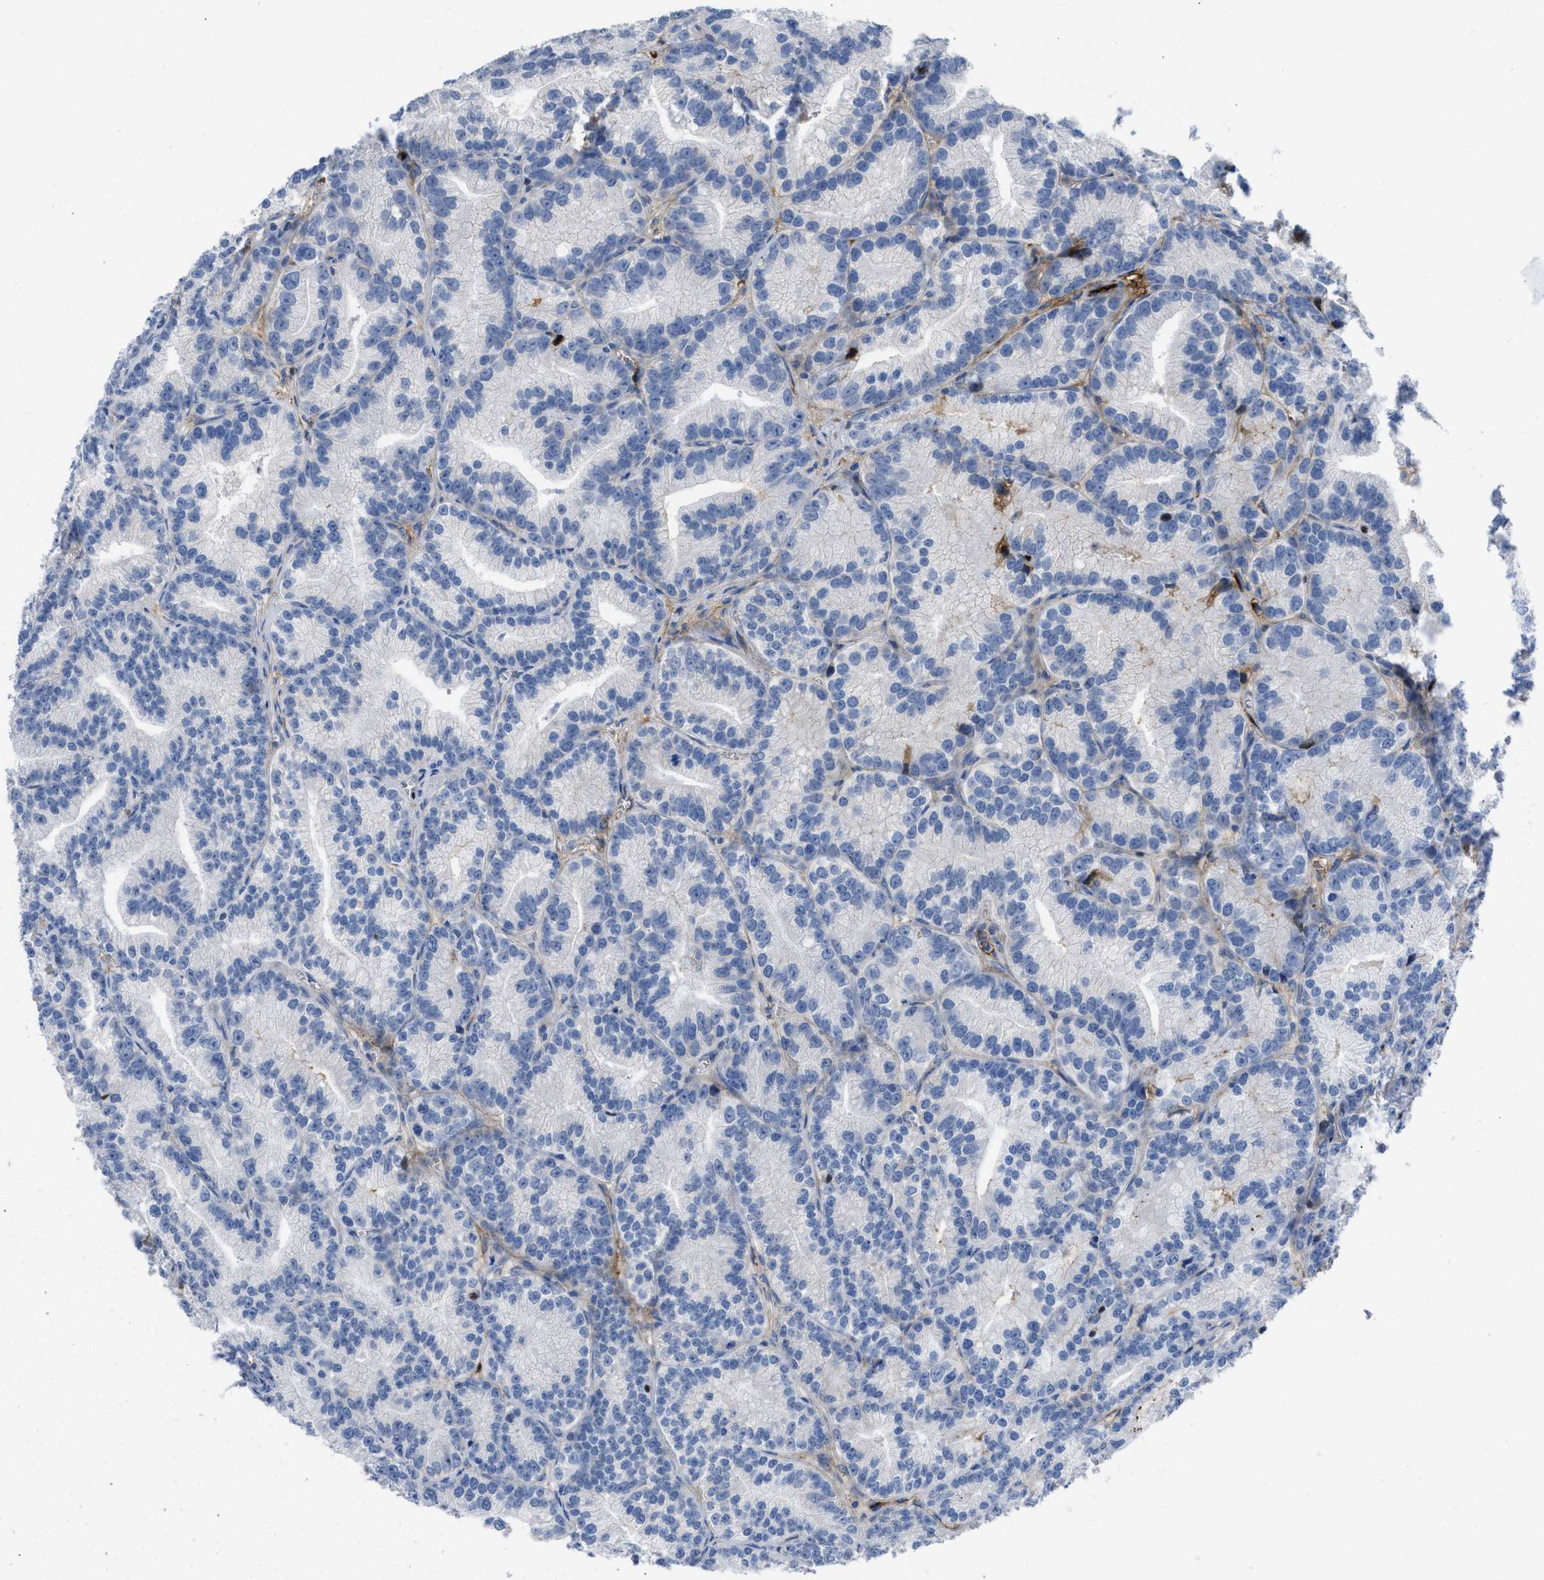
{"staining": {"intensity": "negative", "quantity": "none", "location": "none"}, "tissue": "prostate cancer", "cell_type": "Tumor cells", "image_type": "cancer", "snomed": [{"axis": "morphology", "description": "Adenocarcinoma, Low grade"}, {"axis": "topography", "description": "Prostate"}], "caption": "Tumor cells are negative for brown protein staining in prostate cancer (low-grade adenocarcinoma).", "gene": "LEF1", "patient": {"sex": "male", "age": 89}}